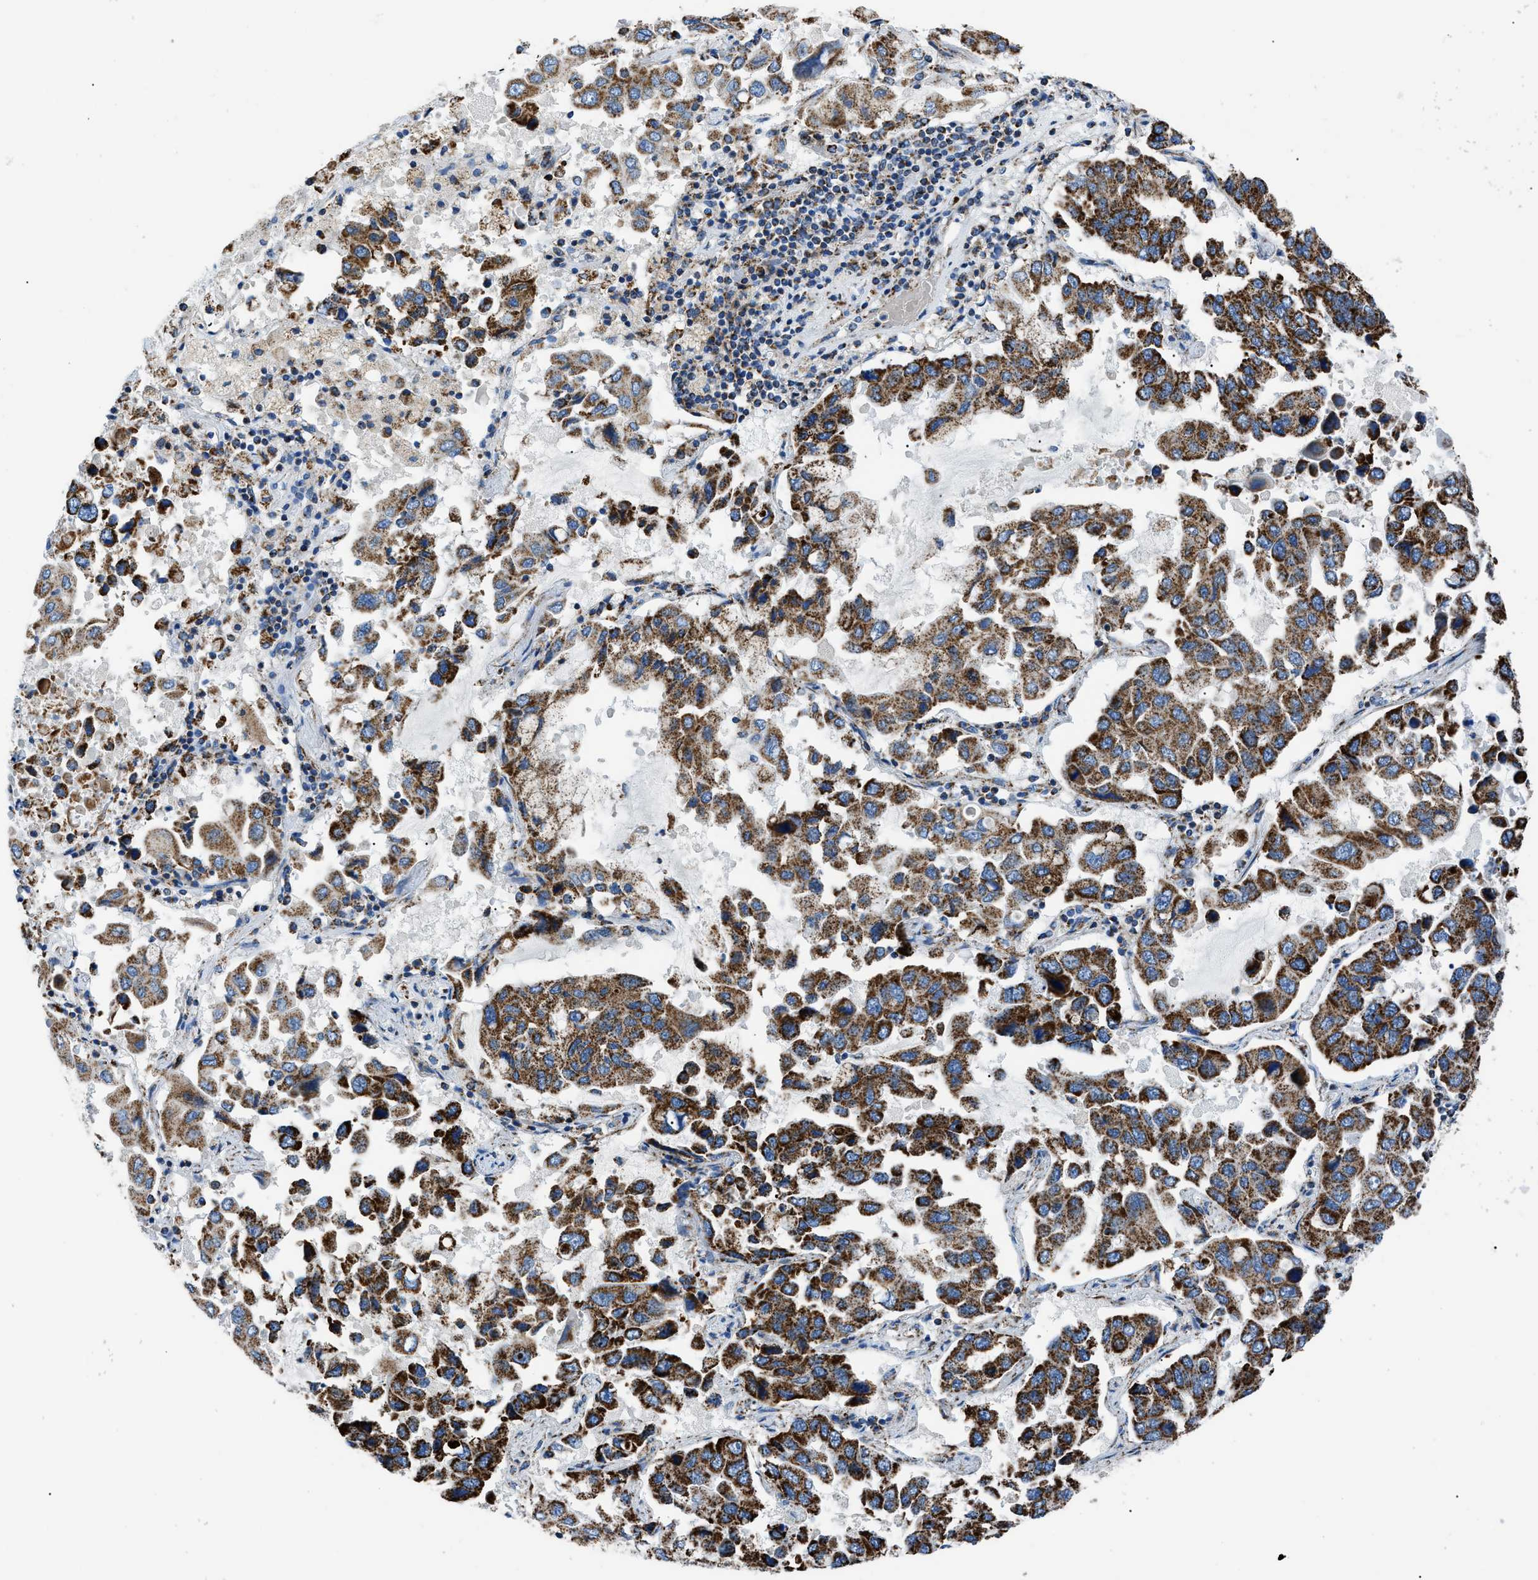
{"staining": {"intensity": "strong", "quantity": ">75%", "location": "cytoplasmic/membranous"}, "tissue": "lung cancer", "cell_type": "Tumor cells", "image_type": "cancer", "snomed": [{"axis": "morphology", "description": "Adenocarcinoma, NOS"}, {"axis": "topography", "description": "Lung"}], "caption": "Protein expression by immunohistochemistry shows strong cytoplasmic/membranous expression in about >75% of tumor cells in adenocarcinoma (lung). Nuclei are stained in blue.", "gene": "PHB2", "patient": {"sex": "male", "age": 64}}